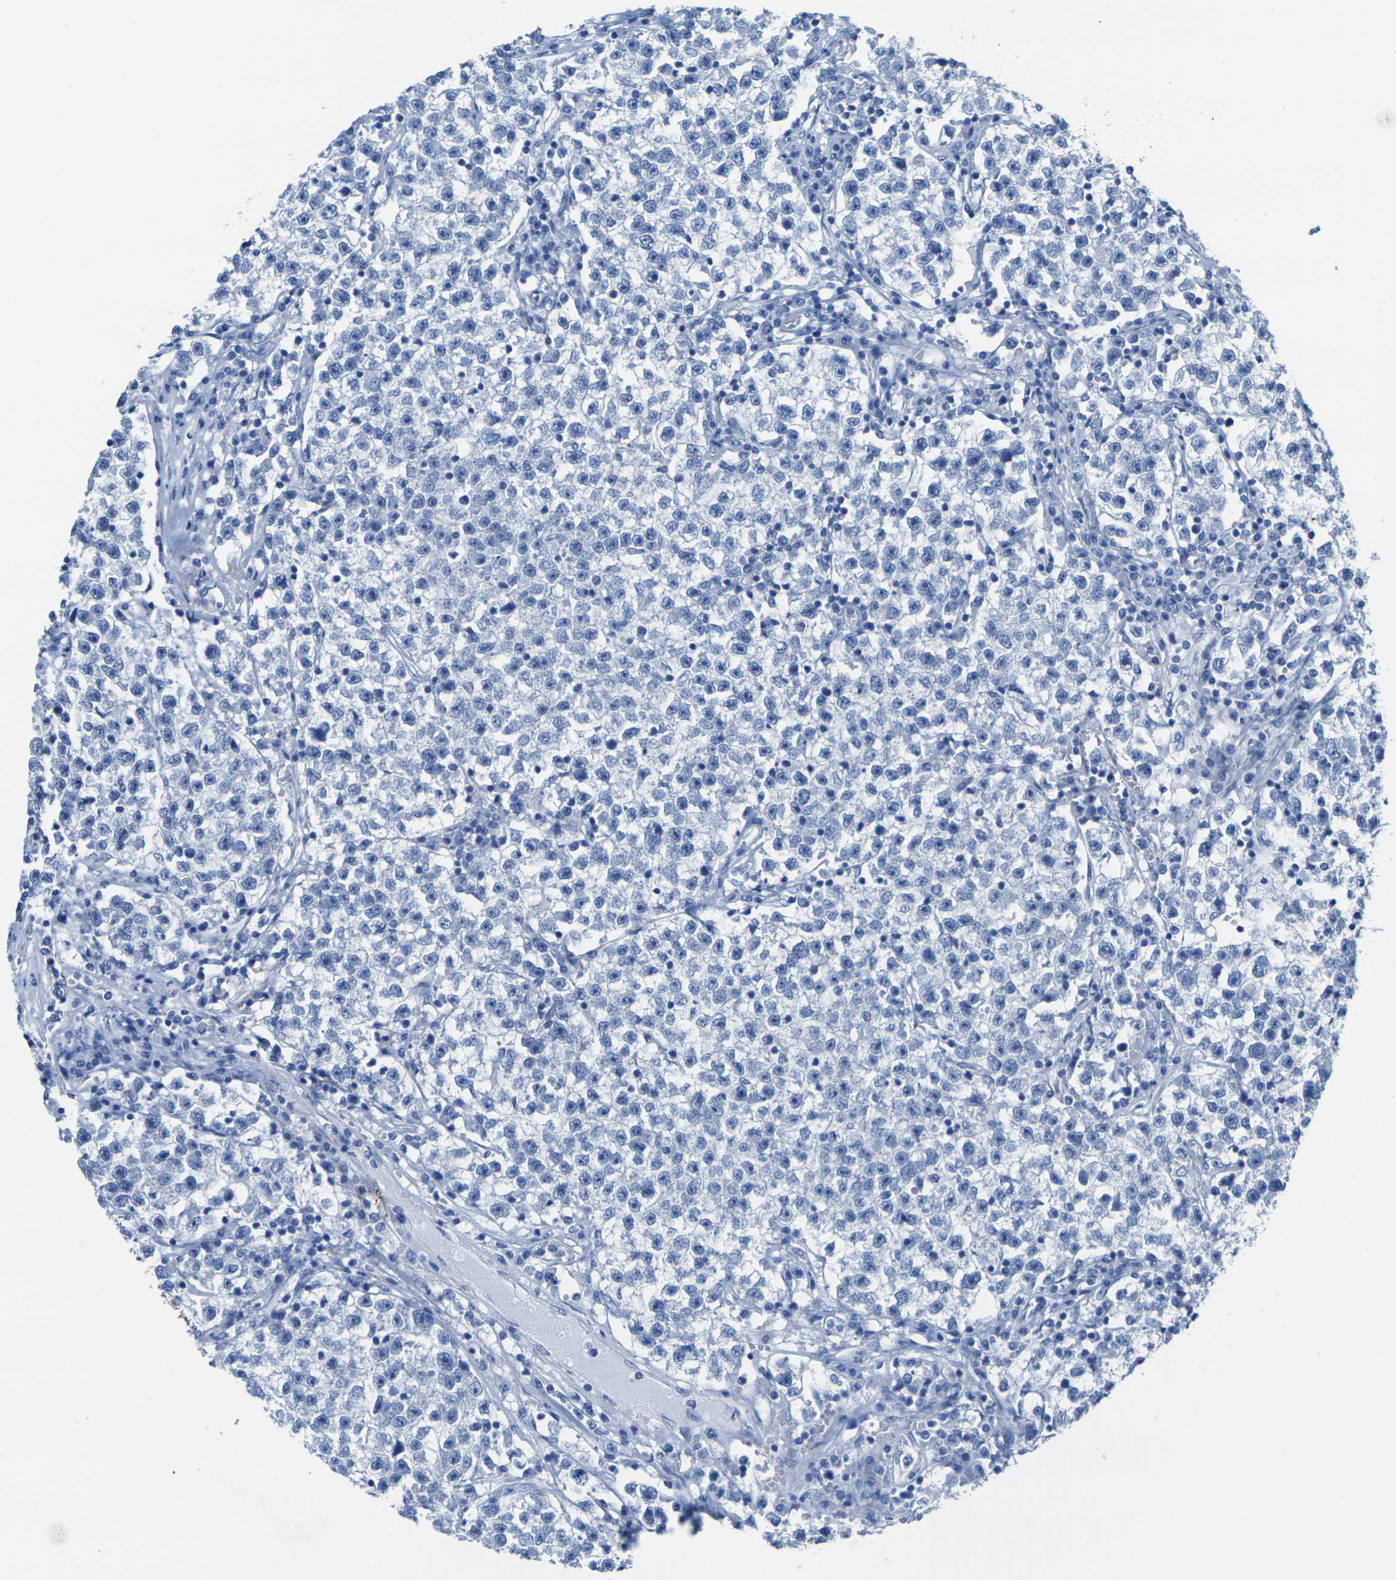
{"staining": {"intensity": "negative", "quantity": "none", "location": "none"}, "tissue": "testis cancer", "cell_type": "Tumor cells", "image_type": "cancer", "snomed": [{"axis": "morphology", "description": "Seminoma, NOS"}, {"axis": "topography", "description": "Testis"}], "caption": "Seminoma (testis) was stained to show a protein in brown. There is no significant expression in tumor cells.", "gene": "CNN1", "patient": {"sex": "male", "age": 22}}